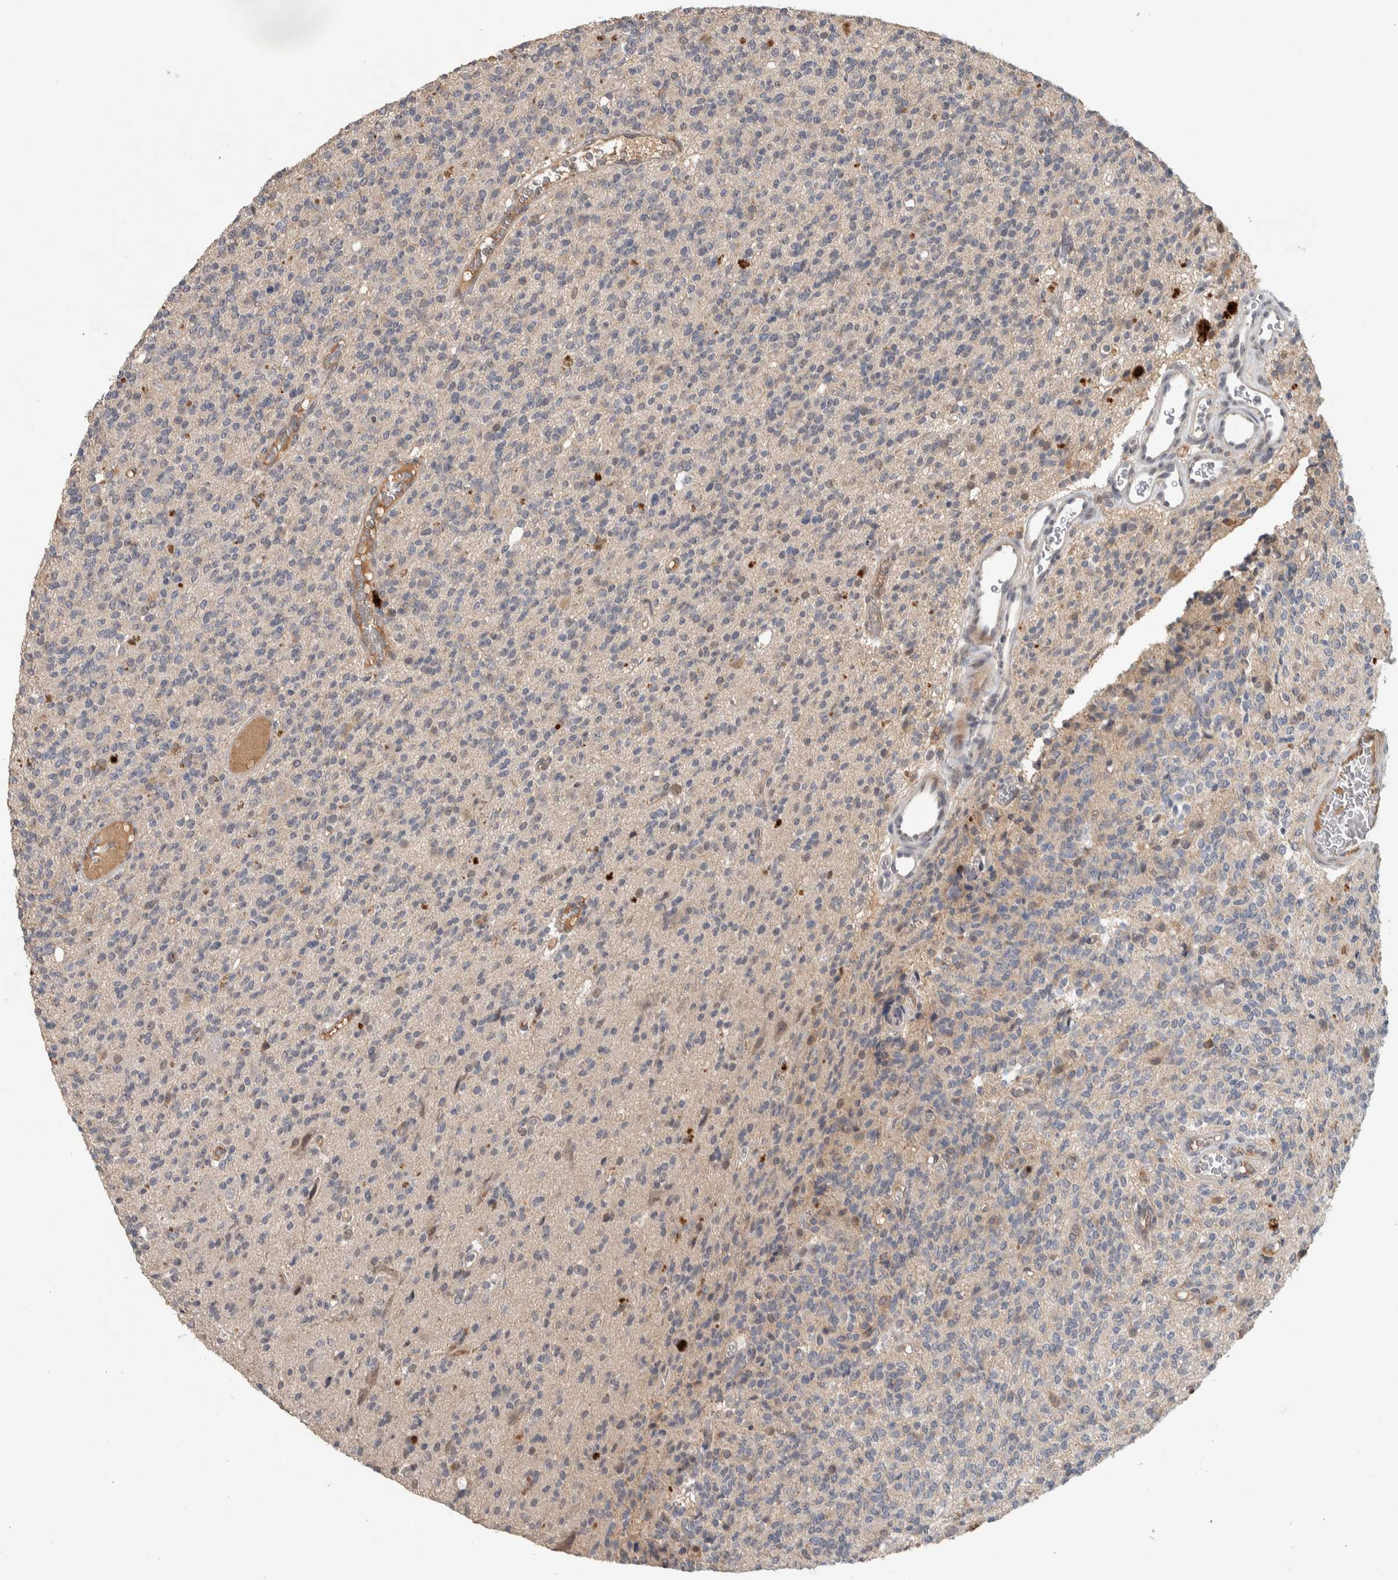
{"staining": {"intensity": "weak", "quantity": "<25%", "location": "cytoplasmic/membranous"}, "tissue": "glioma", "cell_type": "Tumor cells", "image_type": "cancer", "snomed": [{"axis": "morphology", "description": "Glioma, malignant, High grade"}, {"axis": "topography", "description": "Brain"}], "caption": "Tumor cells show no significant staining in glioma.", "gene": "CHRM3", "patient": {"sex": "male", "age": 34}}